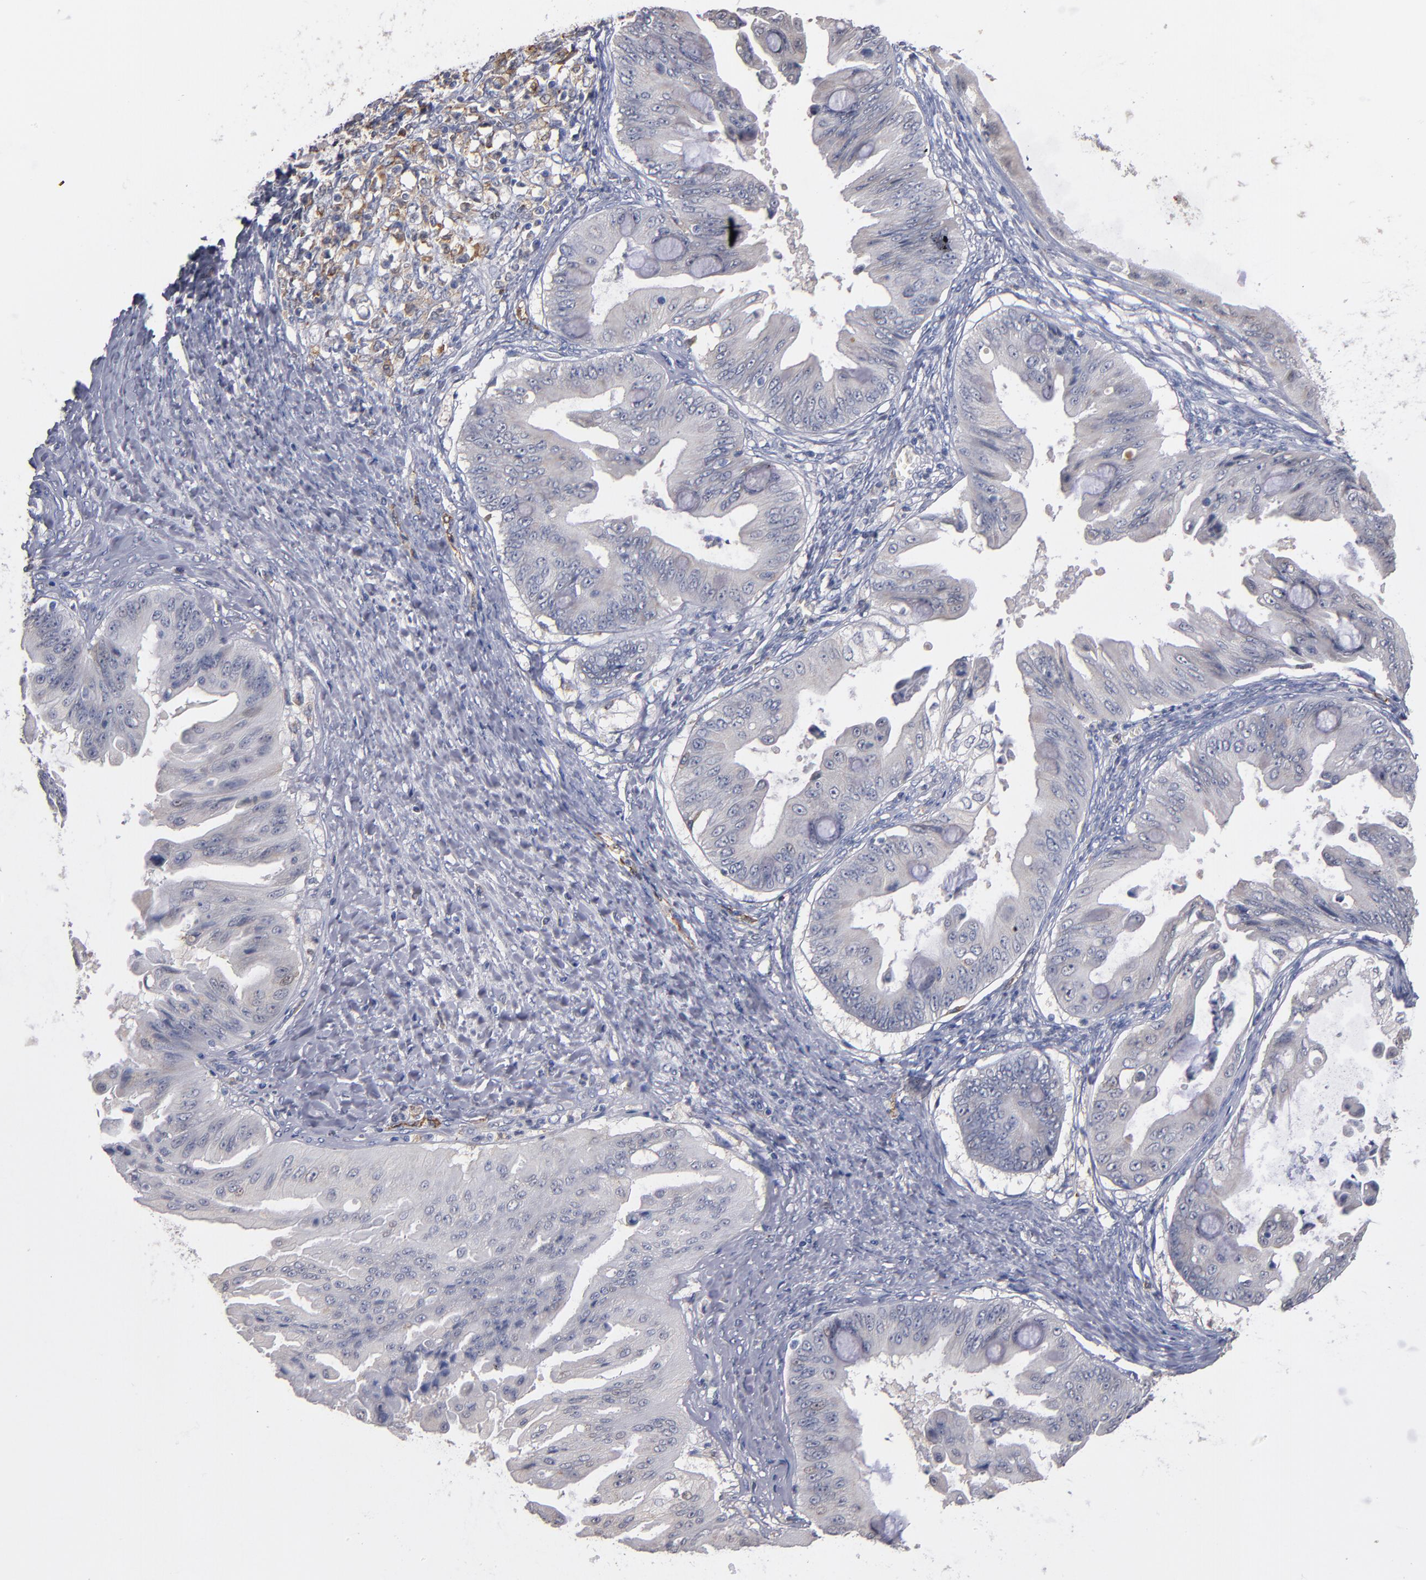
{"staining": {"intensity": "negative", "quantity": "none", "location": "none"}, "tissue": "ovarian cancer", "cell_type": "Tumor cells", "image_type": "cancer", "snomed": [{"axis": "morphology", "description": "Cystadenocarcinoma, mucinous, NOS"}, {"axis": "topography", "description": "Ovary"}], "caption": "Mucinous cystadenocarcinoma (ovarian) was stained to show a protein in brown. There is no significant staining in tumor cells.", "gene": "SELP", "patient": {"sex": "female", "age": 37}}